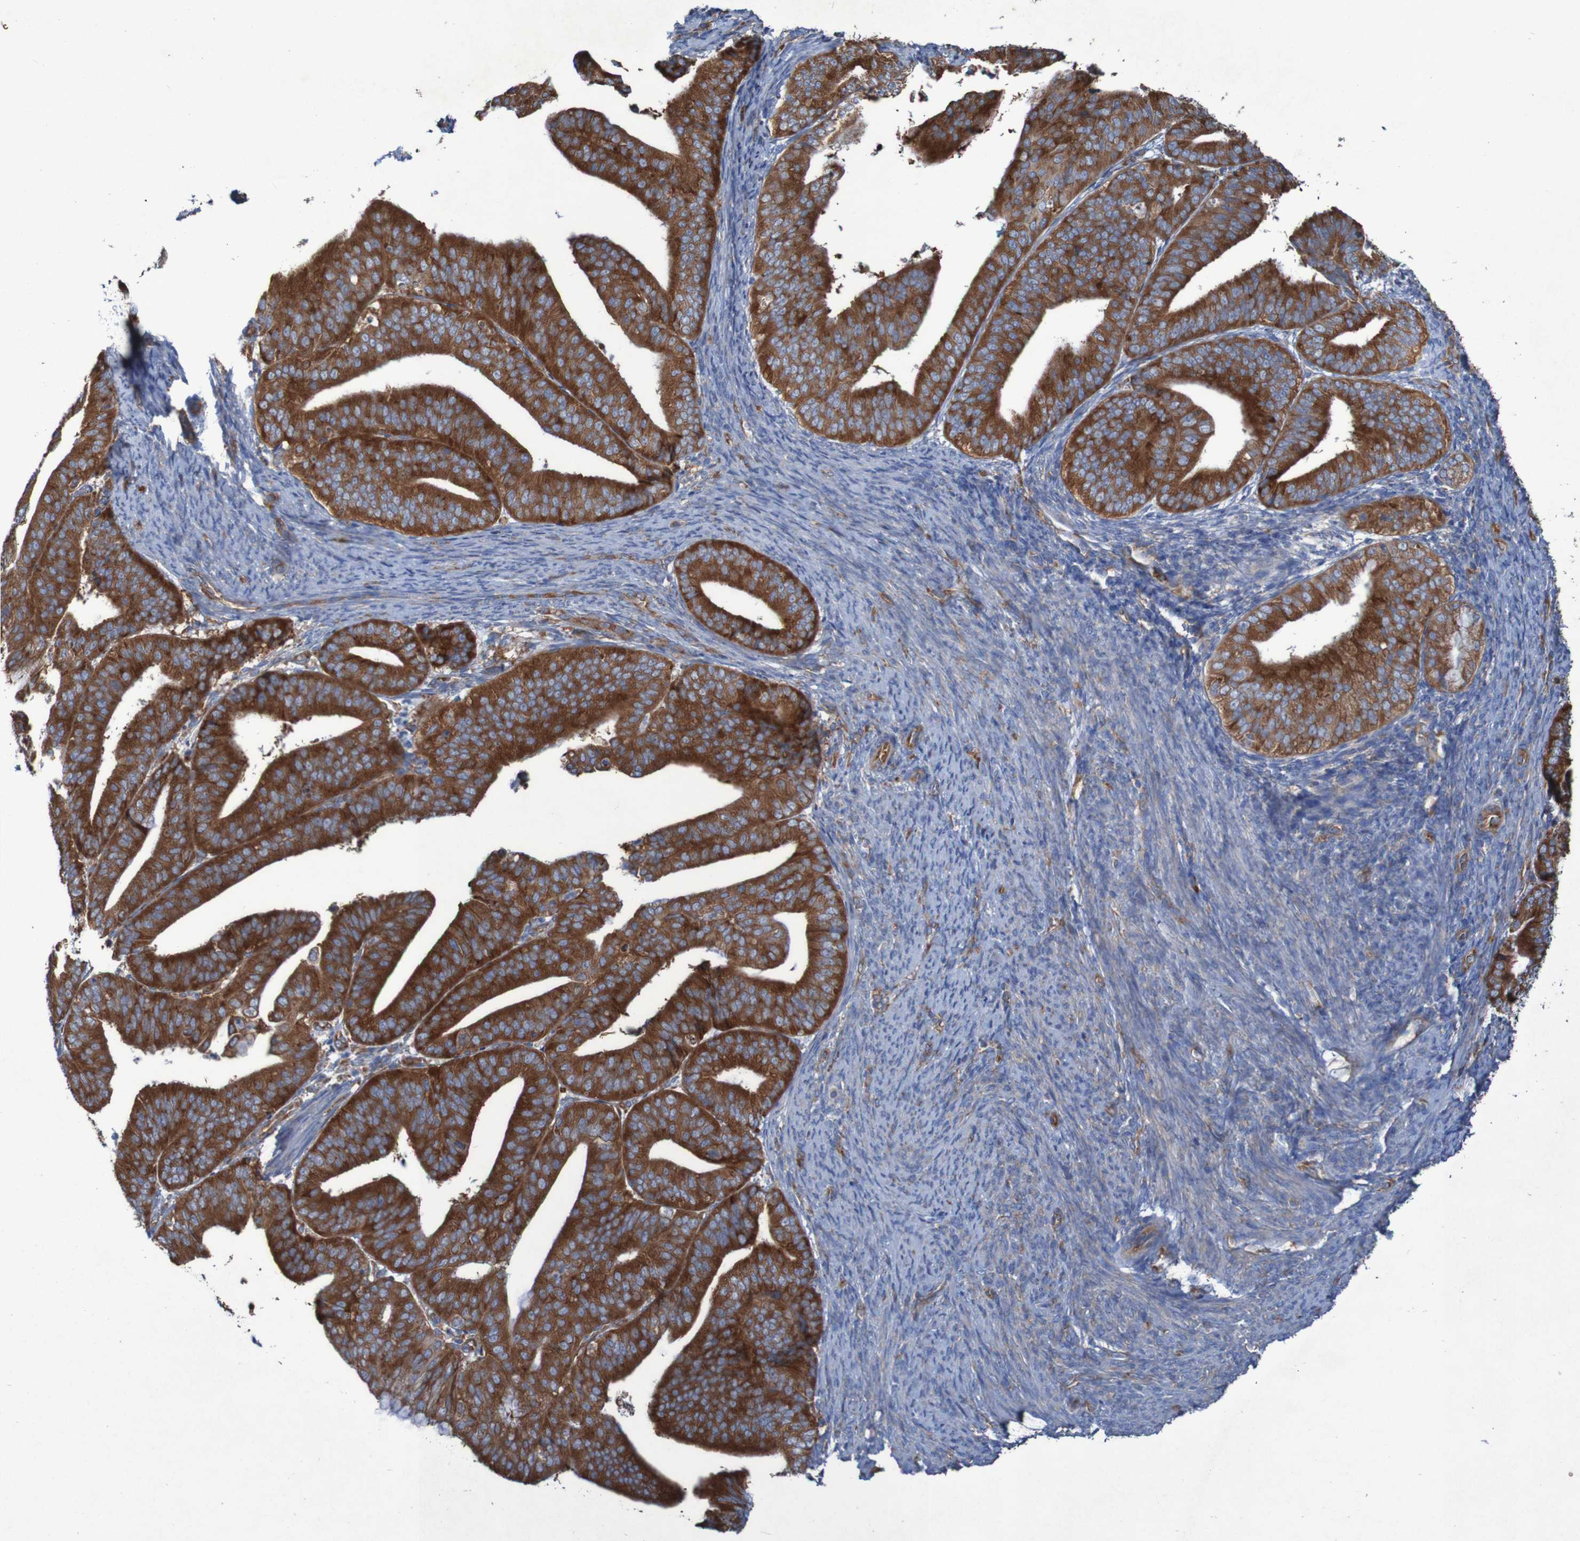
{"staining": {"intensity": "strong", "quantity": ">75%", "location": "cytoplasmic/membranous"}, "tissue": "endometrial cancer", "cell_type": "Tumor cells", "image_type": "cancer", "snomed": [{"axis": "morphology", "description": "Adenocarcinoma, NOS"}, {"axis": "topography", "description": "Endometrium"}], "caption": "Protein expression analysis of endometrial adenocarcinoma displays strong cytoplasmic/membranous staining in about >75% of tumor cells.", "gene": "RPL10", "patient": {"sex": "female", "age": 63}}